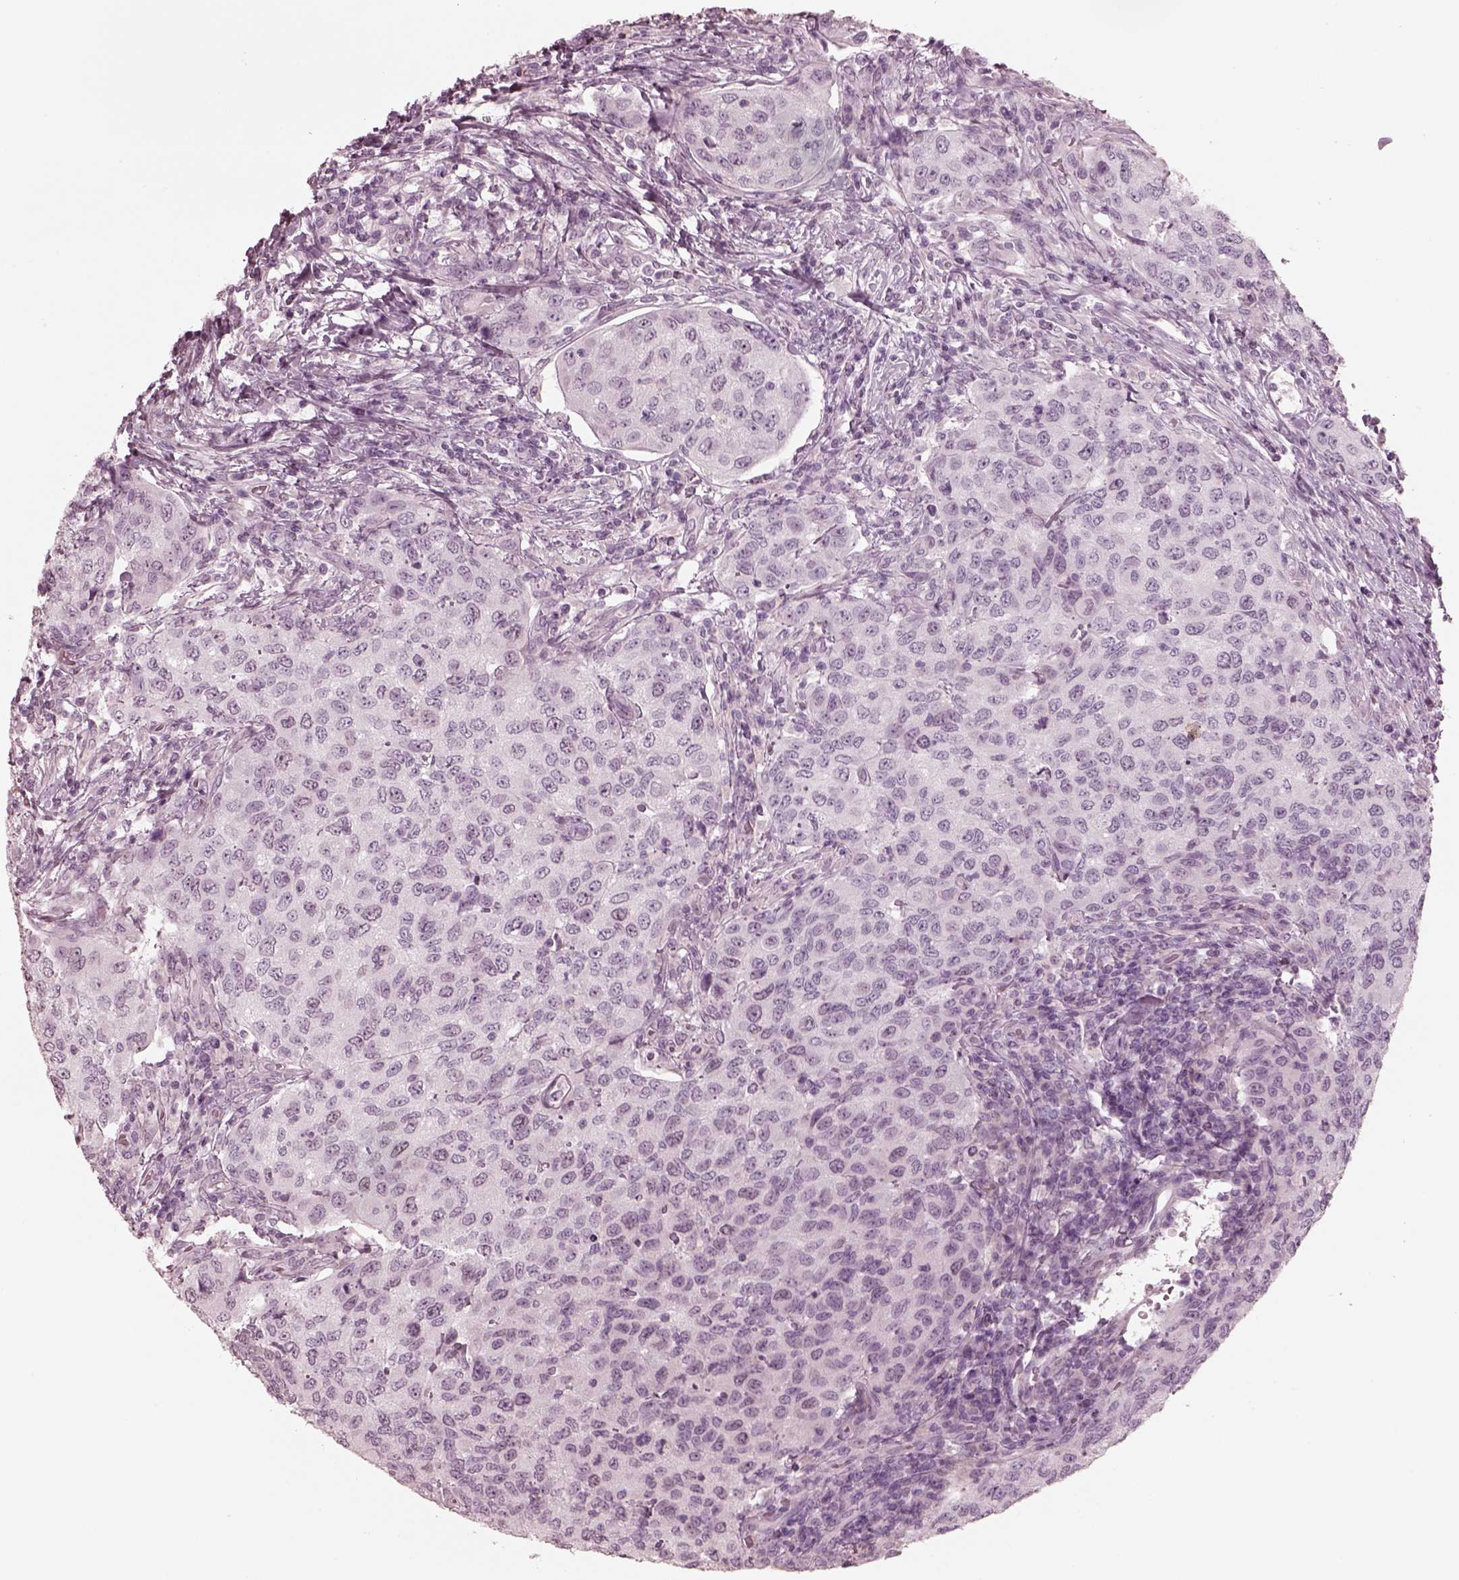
{"staining": {"intensity": "negative", "quantity": "none", "location": "none"}, "tissue": "urothelial cancer", "cell_type": "Tumor cells", "image_type": "cancer", "snomed": [{"axis": "morphology", "description": "Urothelial carcinoma, High grade"}, {"axis": "topography", "description": "Urinary bladder"}], "caption": "Tumor cells show no significant expression in urothelial cancer. (IHC, brightfield microscopy, high magnification).", "gene": "KRTAP24-1", "patient": {"sex": "female", "age": 78}}